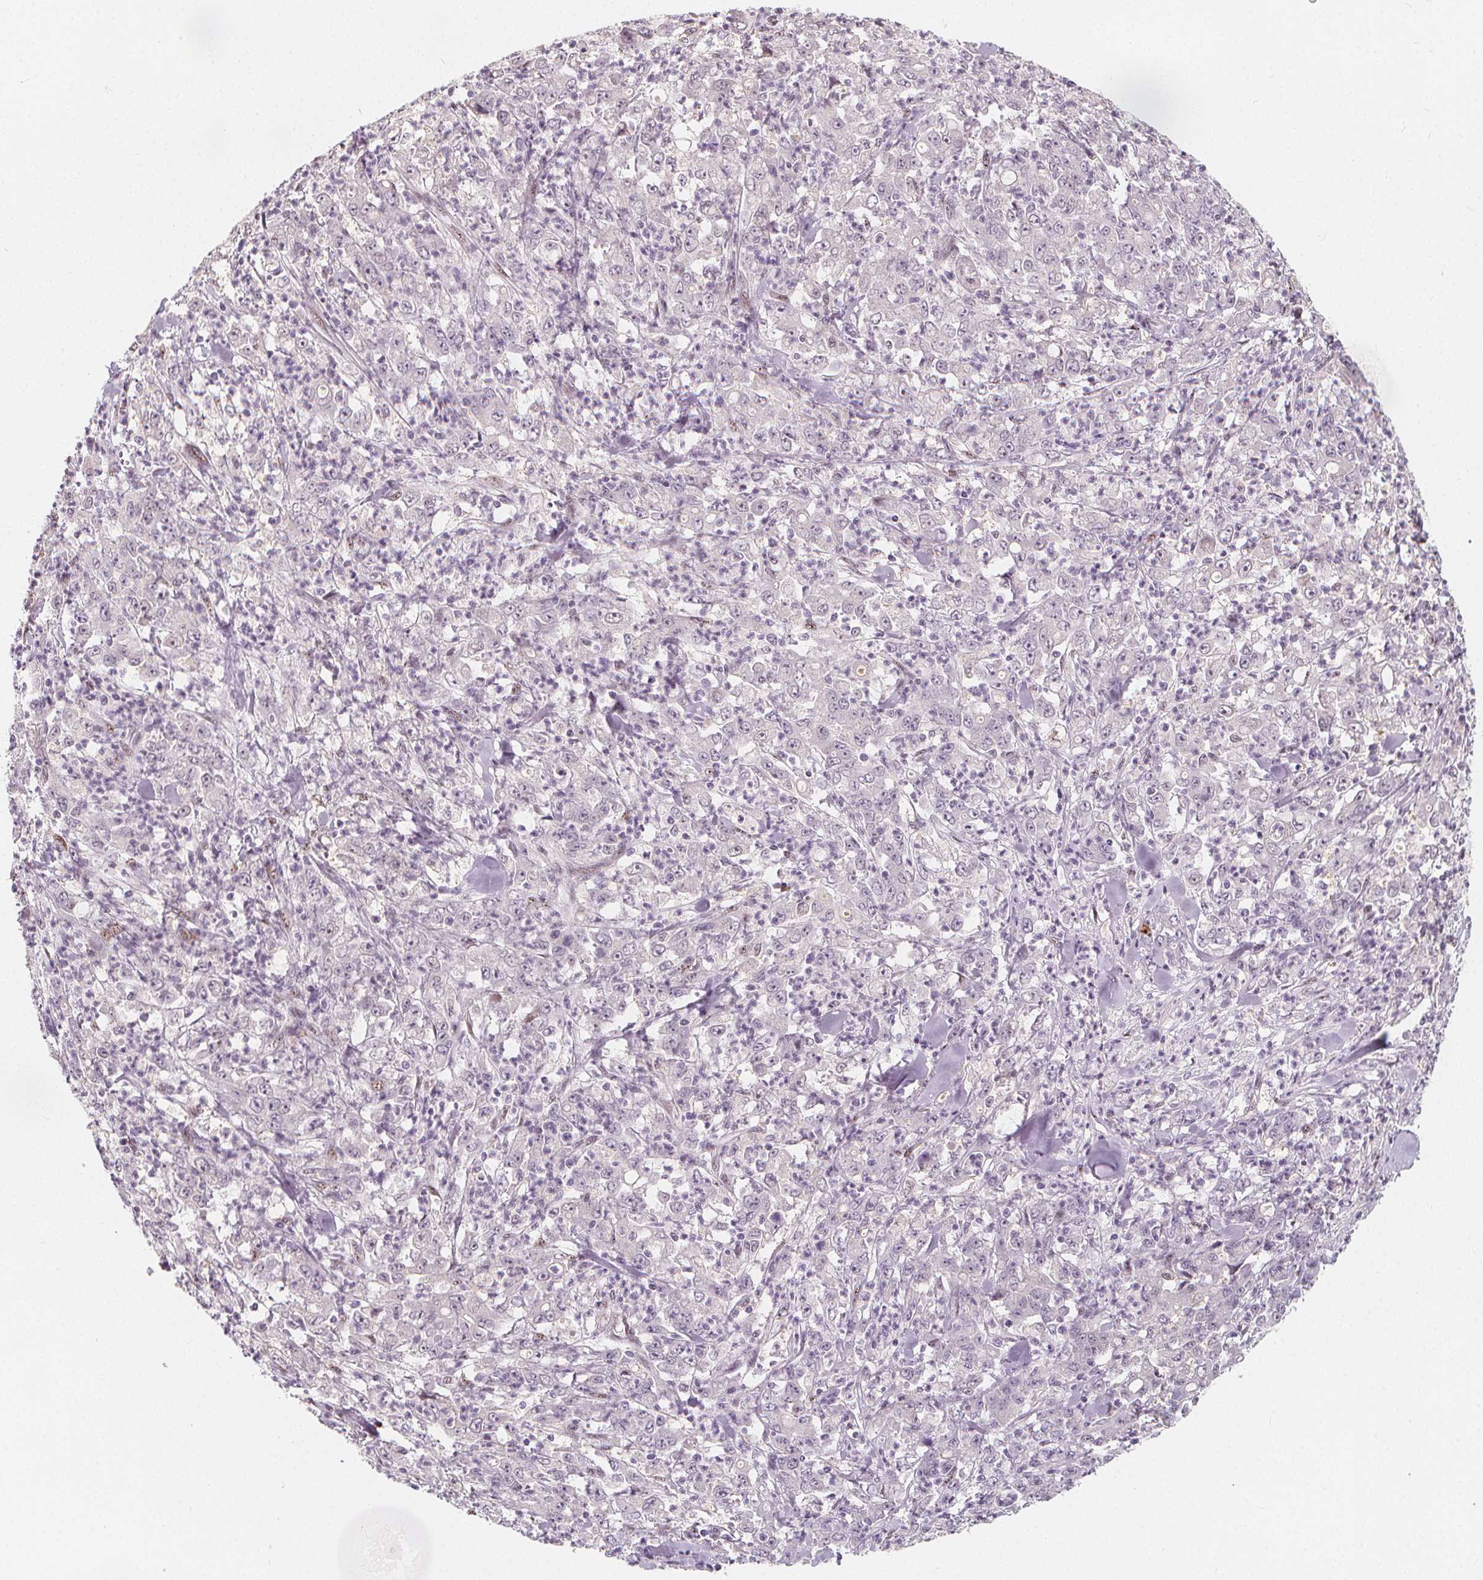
{"staining": {"intensity": "negative", "quantity": "none", "location": "none"}, "tissue": "stomach cancer", "cell_type": "Tumor cells", "image_type": "cancer", "snomed": [{"axis": "morphology", "description": "Adenocarcinoma, NOS"}, {"axis": "topography", "description": "Stomach, lower"}], "caption": "DAB (3,3'-diaminobenzidine) immunohistochemical staining of human stomach cancer exhibits no significant staining in tumor cells.", "gene": "DRC3", "patient": {"sex": "female", "age": 71}}